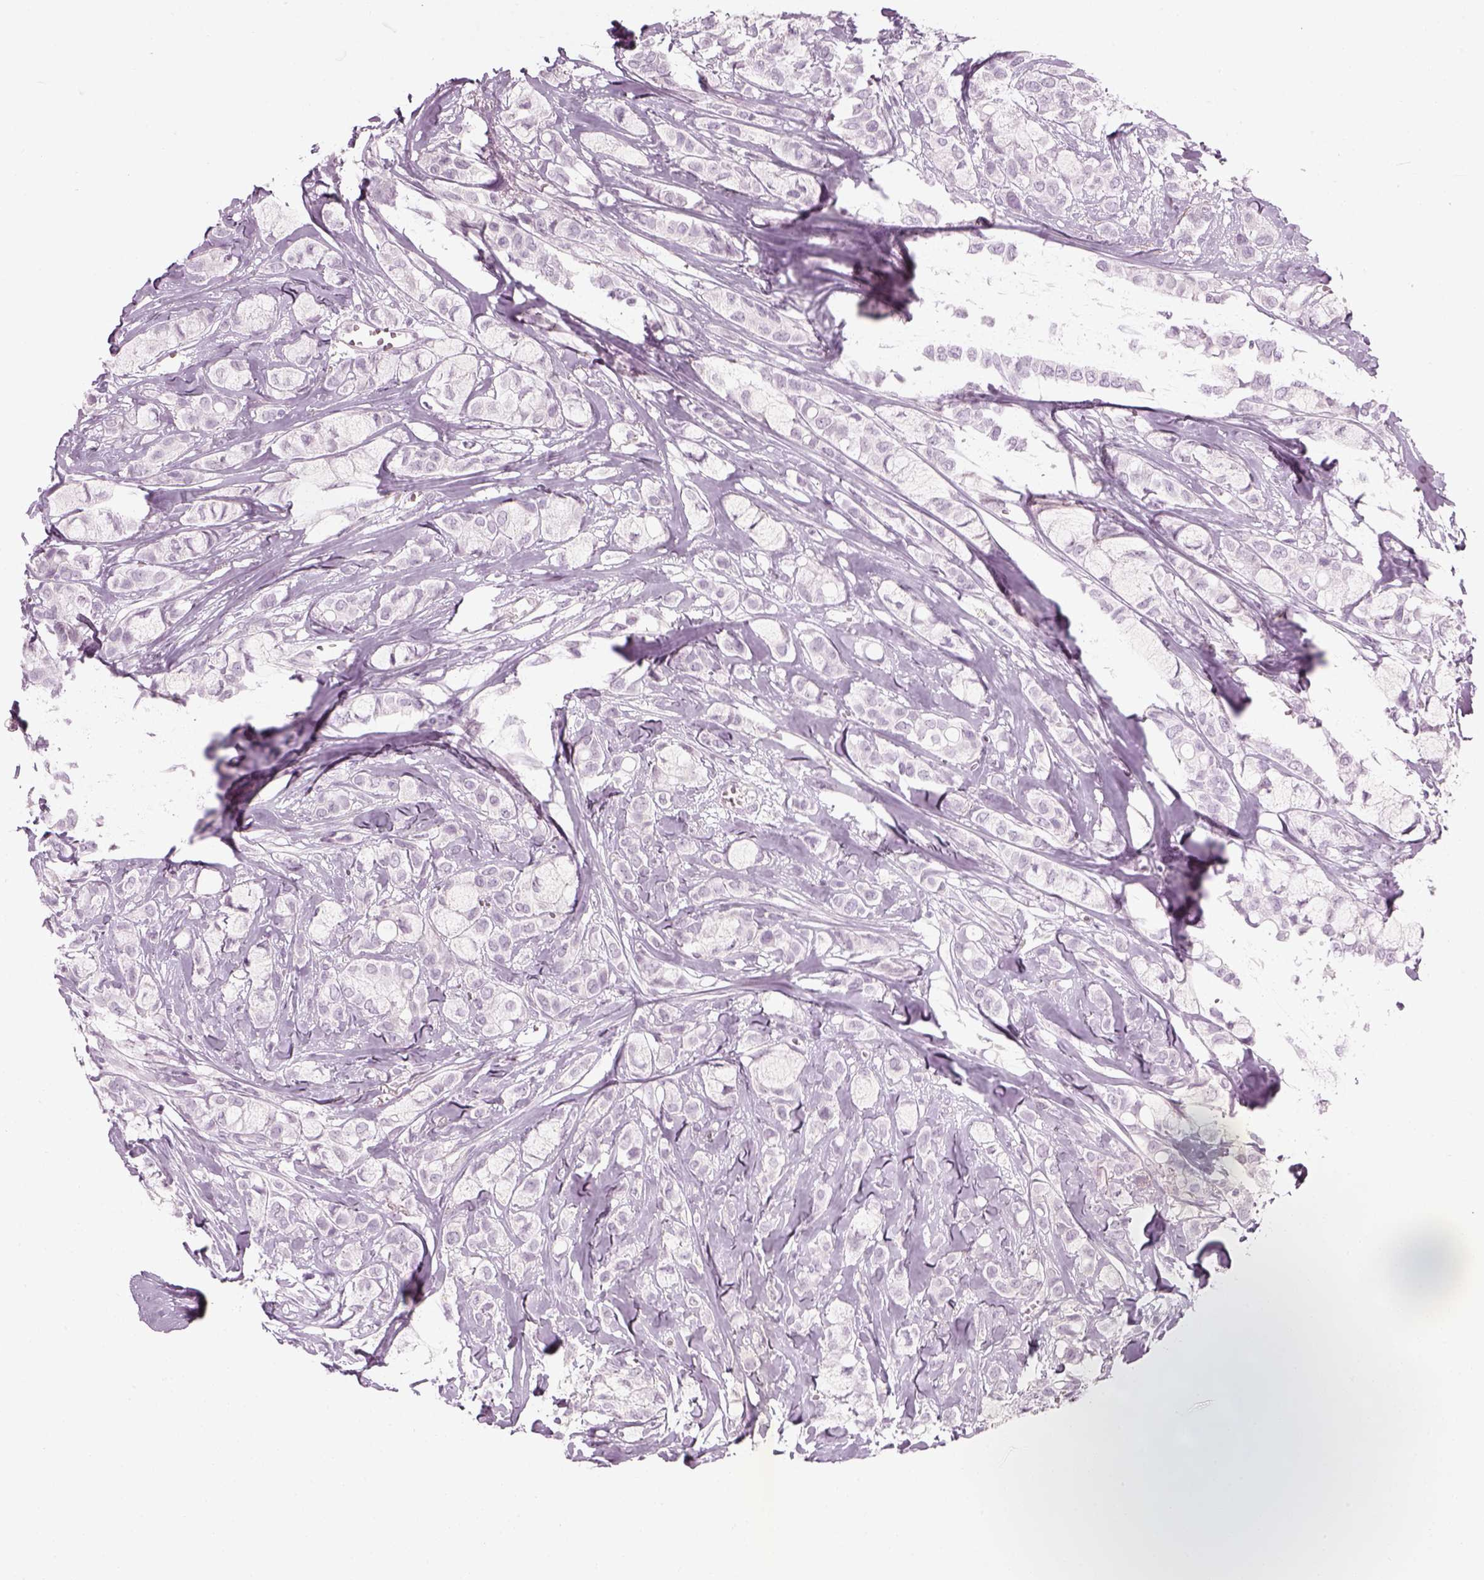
{"staining": {"intensity": "negative", "quantity": "none", "location": "none"}, "tissue": "breast cancer", "cell_type": "Tumor cells", "image_type": "cancer", "snomed": [{"axis": "morphology", "description": "Duct carcinoma"}, {"axis": "topography", "description": "Breast"}], "caption": "This is an IHC image of breast cancer (infiltrating ductal carcinoma). There is no positivity in tumor cells.", "gene": "GAS2L2", "patient": {"sex": "female", "age": 85}}